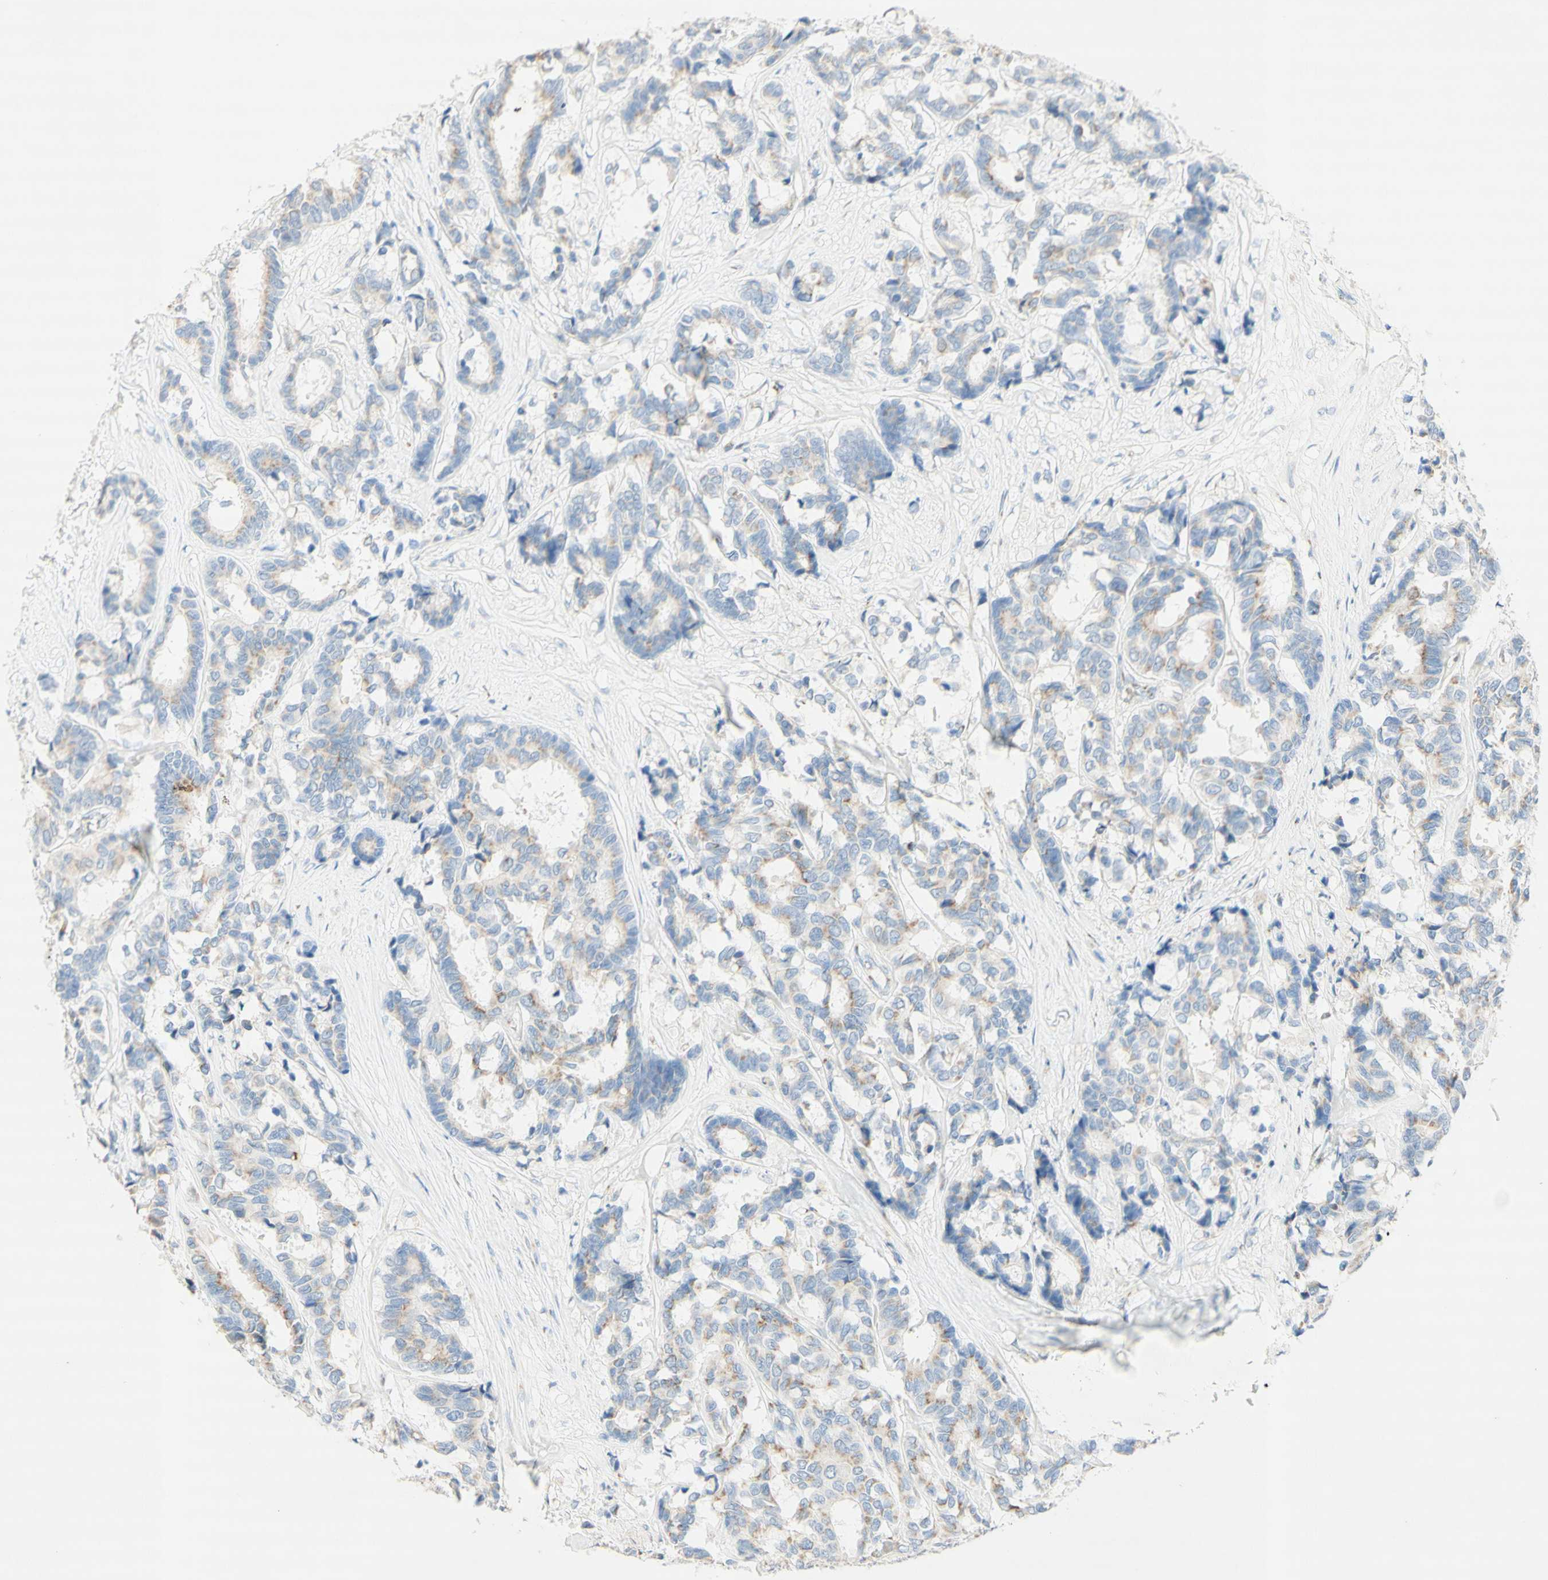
{"staining": {"intensity": "weak", "quantity": ">75%", "location": "cytoplasmic/membranous"}, "tissue": "breast cancer", "cell_type": "Tumor cells", "image_type": "cancer", "snomed": [{"axis": "morphology", "description": "Duct carcinoma"}, {"axis": "topography", "description": "Breast"}], "caption": "Protein analysis of invasive ductal carcinoma (breast) tissue reveals weak cytoplasmic/membranous positivity in about >75% of tumor cells. Nuclei are stained in blue.", "gene": "MANEA", "patient": {"sex": "female", "age": 87}}